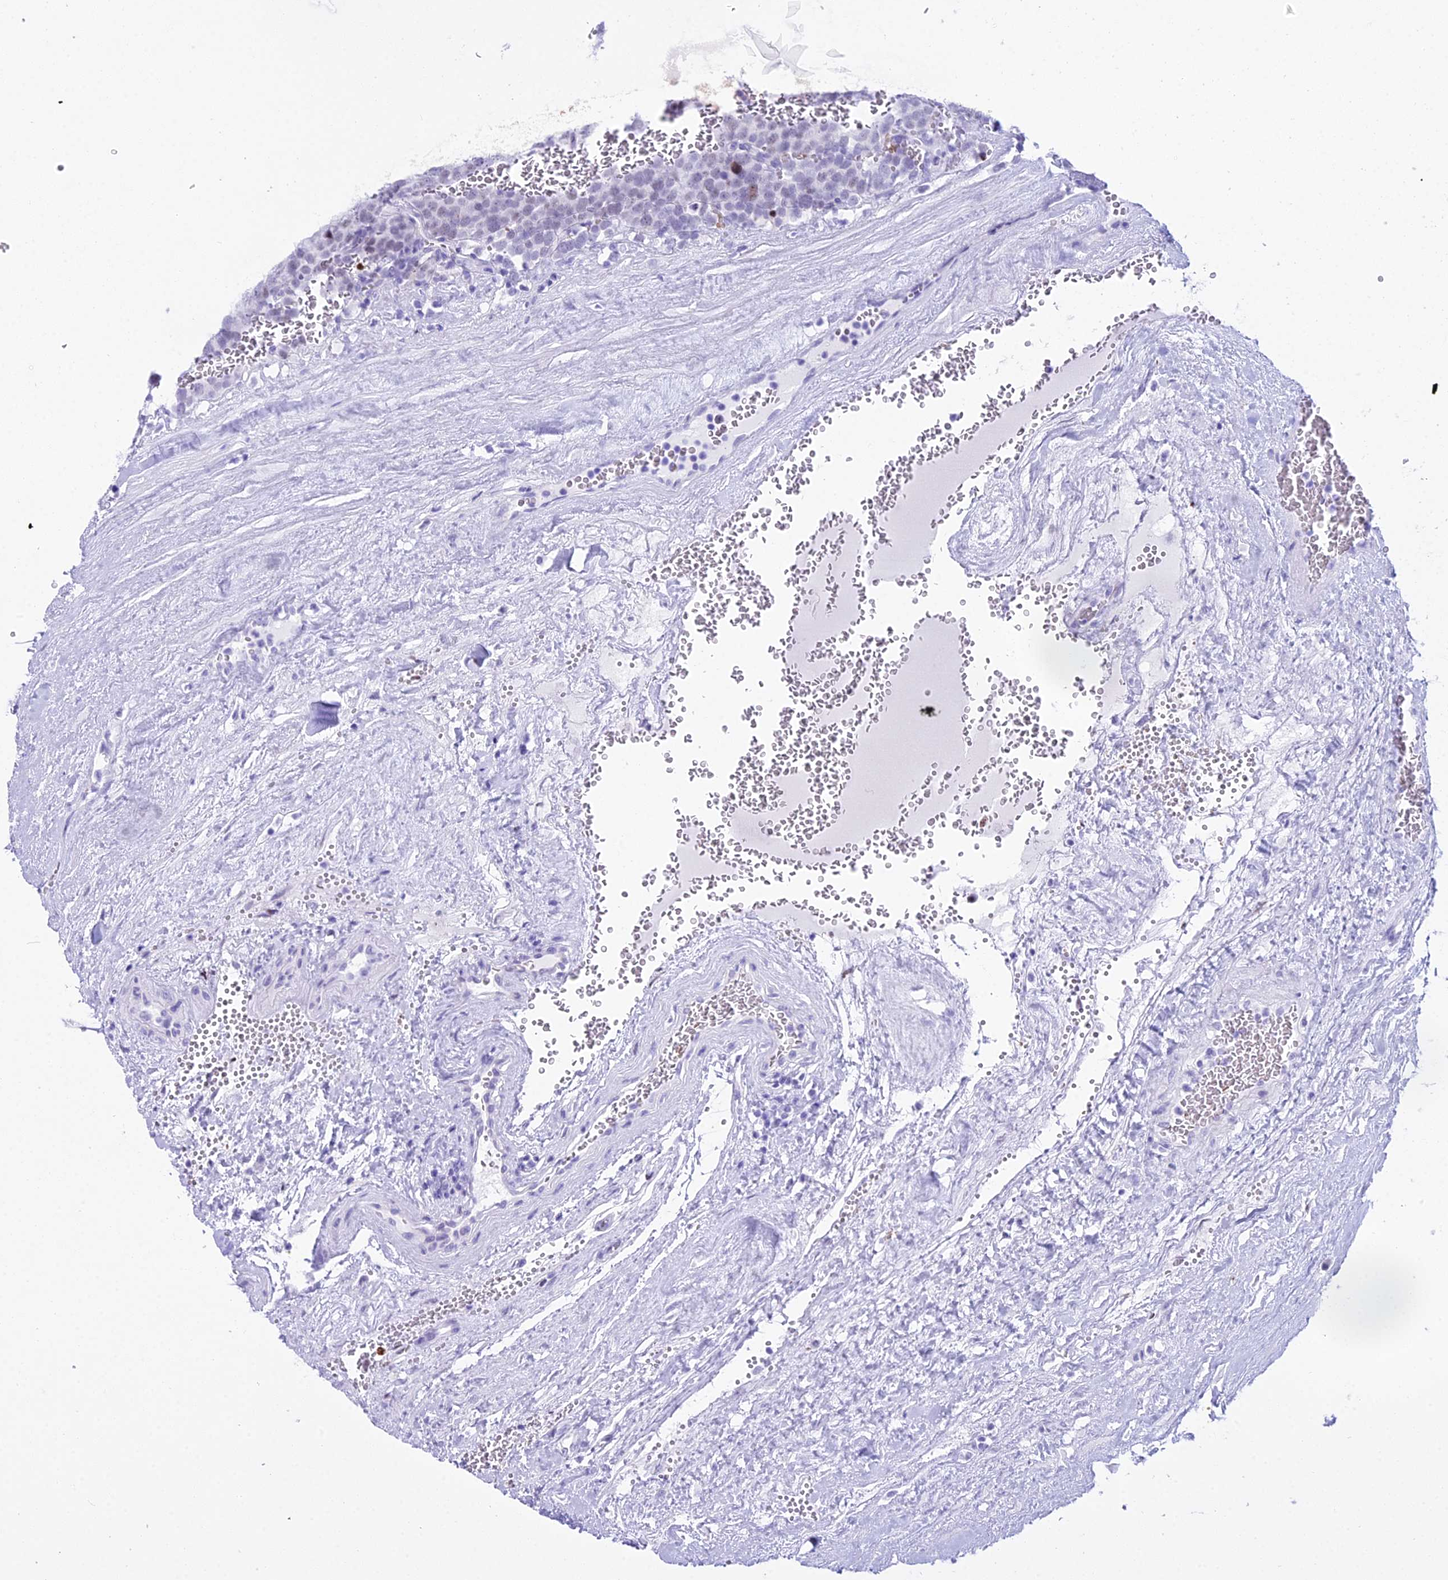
{"staining": {"intensity": "negative", "quantity": "none", "location": "none"}, "tissue": "testis cancer", "cell_type": "Tumor cells", "image_type": "cancer", "snomed": [{"axis": "morphology", "description": "Seminoma, NOS"}, {"axis": "topography", "description": "Testis"}], "caption": "Image shows no protein staining in tumor cells of testis cancer (seminoma) tissue.", "gene": "RNPS1", "patient": {"sex": "male", "age": 71}}